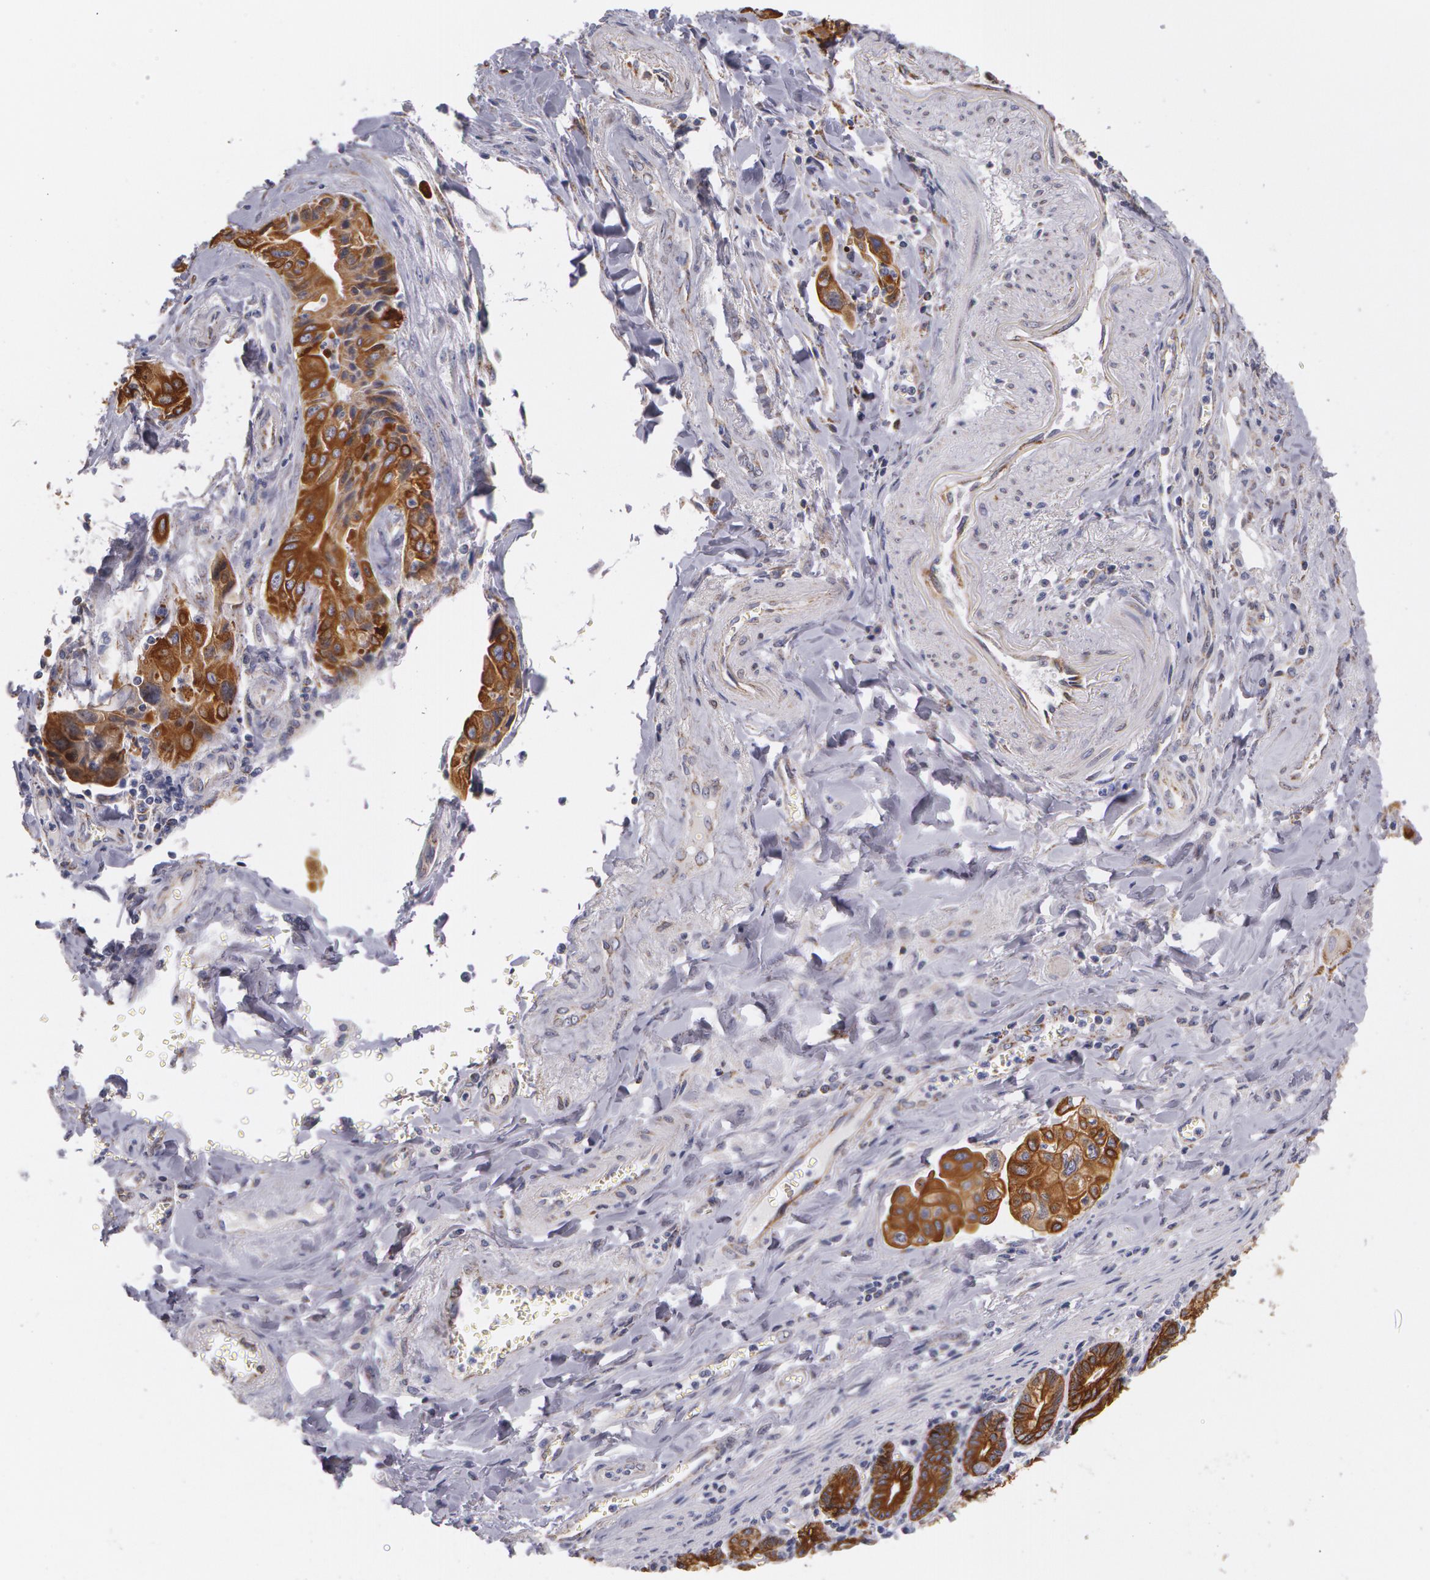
{"staining": {"intensity": "strong", "quantity": ">75%", "location": "cytoplasmic/membranous"}, "tissue": "pancreatic cancer", "cell_type": "Tumor cells", "image_type": "cancer", "snomed": [{"axis": "morphology", "description": "Adenocarcinoma, NOS"}, {"axis": "topography", "description": "Pancreas"}], "caption": "Immunohistochemical staining of adenocarcinoma (pancreatic) demonstrates high levels of strong cytoplasmic/membranous protein expression in approximately >75% of tumor cells.", "gene": "KRT18", "patient": {"sex": "male", "age": 77}}